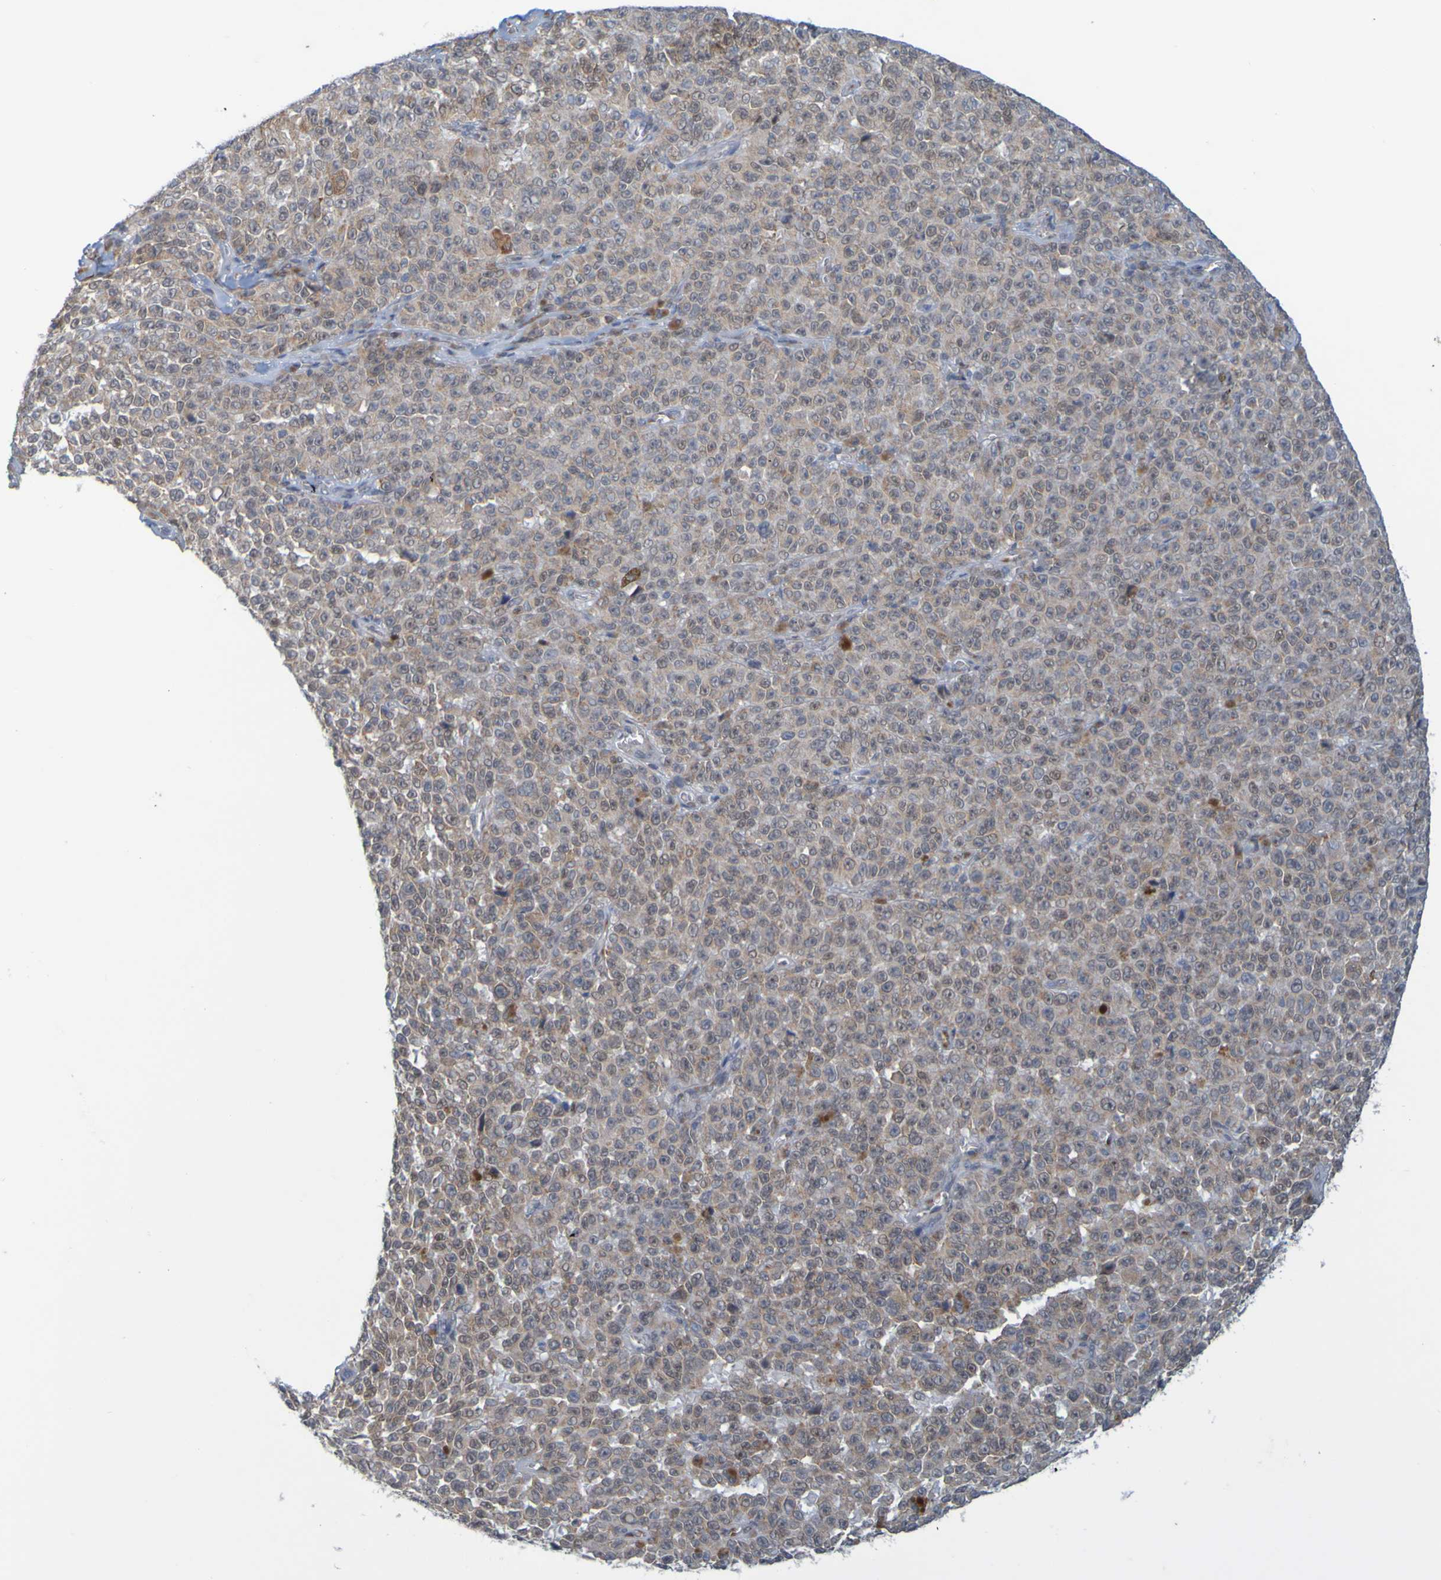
{"staining": {"intensity": "moderate", "quantity": ">75%", "location": "cytoplasmic/membranous"}, "tissue": "melanoma", "cell_type": "Tumor cells", "image_type": "cancer", "snomed": [{"axis": "morphology", "description": "Malignant melanoma, NOS"}, {"axis": "topography", "description": "Skin"}], "caption": "Immunohistochemistry staining of malignant melanoma, which reveals medium levels of moderate cytoplasmic/membranous staining in approximately >75% of tumor cells indicating moderate cytoplasmic/membranous protein expression. The staining was performed using DAB (3,3'-diaminobenzidine) (brown) for protein detection and nuclei were counterstained in hematoxylin (blue).", "gene": "MOGS", "patient": {"sex": "female", "age": 82}}